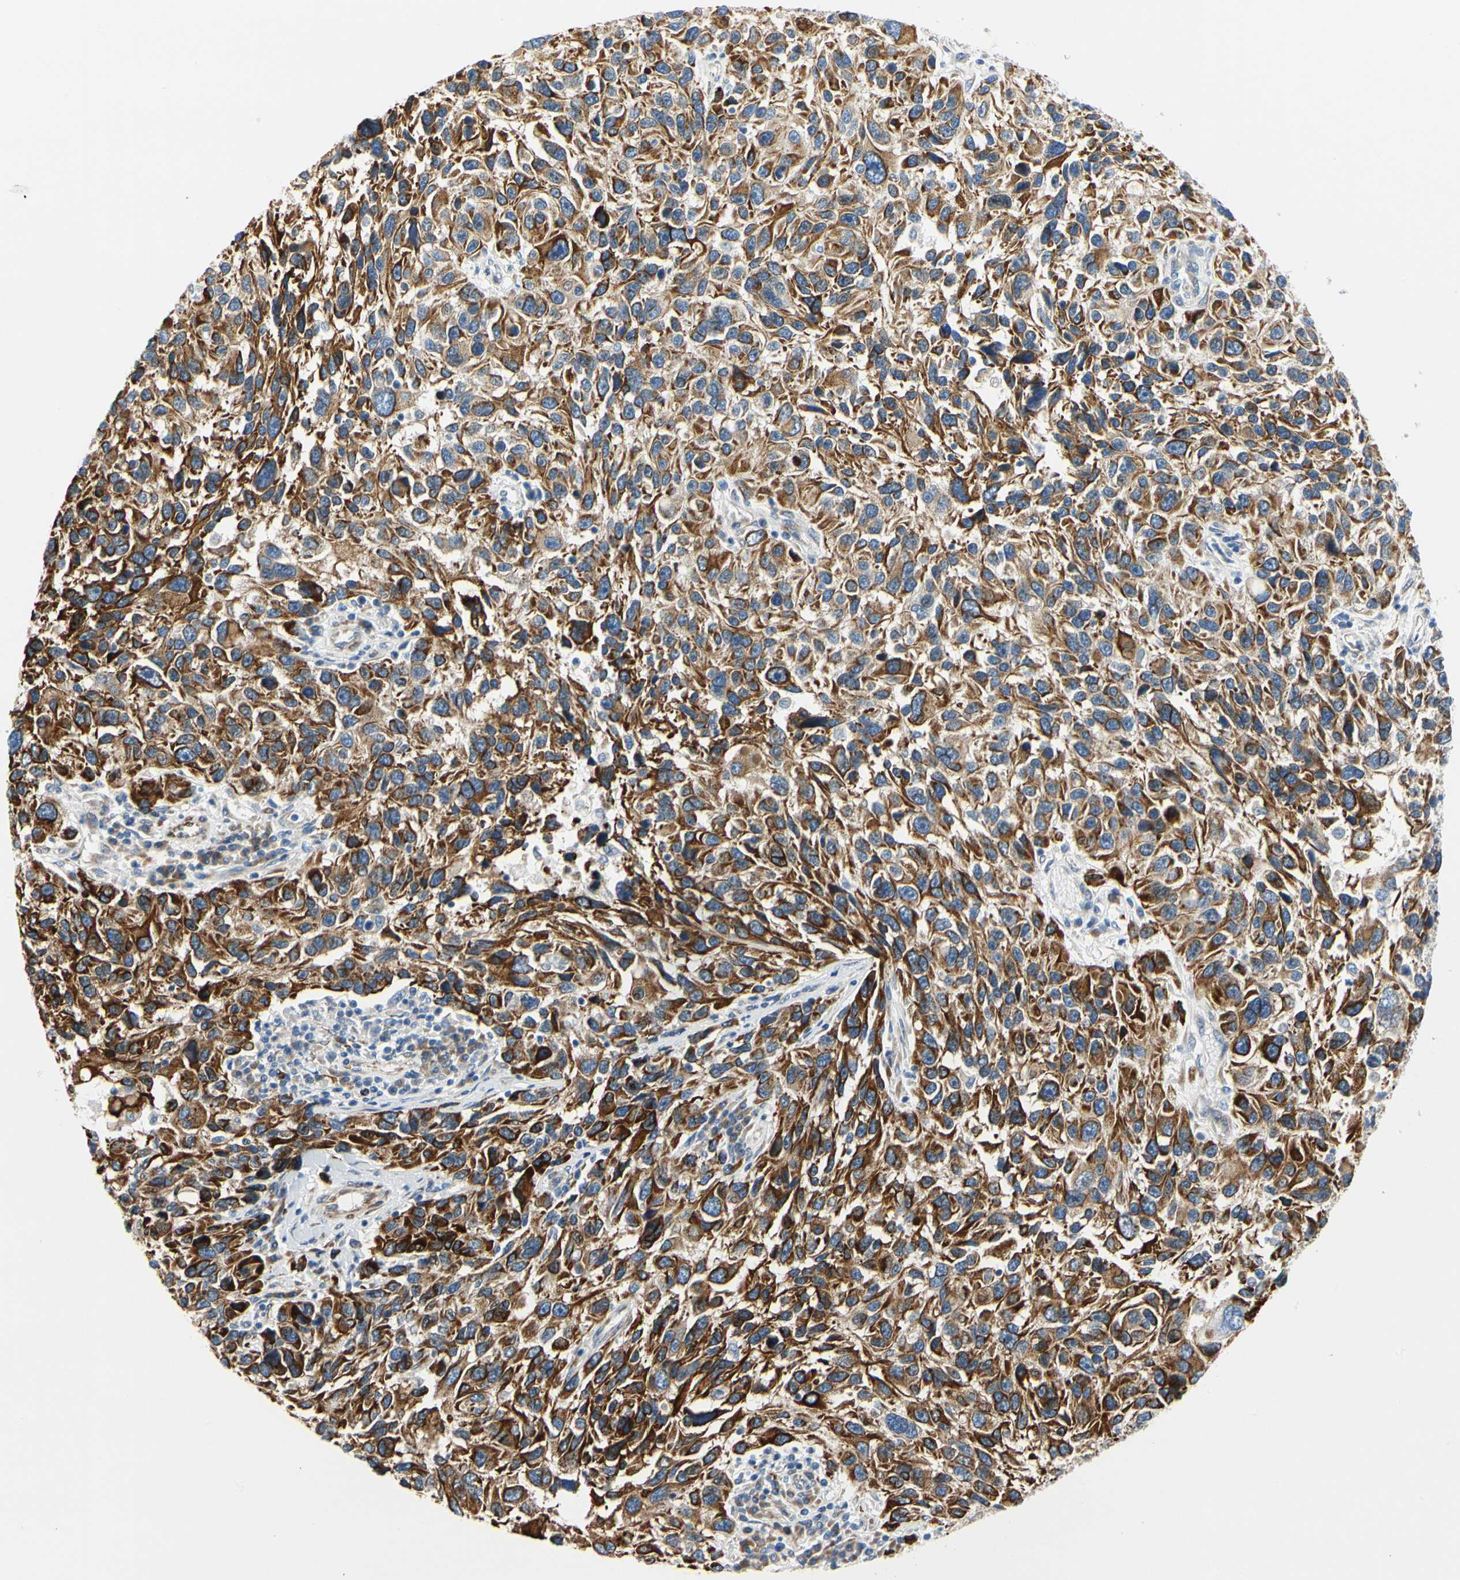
{"staining": {"intensity": "strong", "quantity": ">75%", "location": "cytoplasmic/membranous"}, "tissue": "melanoma", "cell_type": "Tumor cells", "image_type": "cancer", "snomed": [{"axis": "morphology", "description": "Malignant melanoma, NOS"}, {"axis": "topography", "description": "Skin"}], "caption": "Malignant melanoma stained for a protein (brown) demonstrates strong cytoplasmic/membranous positive staining in about >75% of tumor cells.", "gene": "ZNF236", "patient": {"sex": "male", "age": 53}}